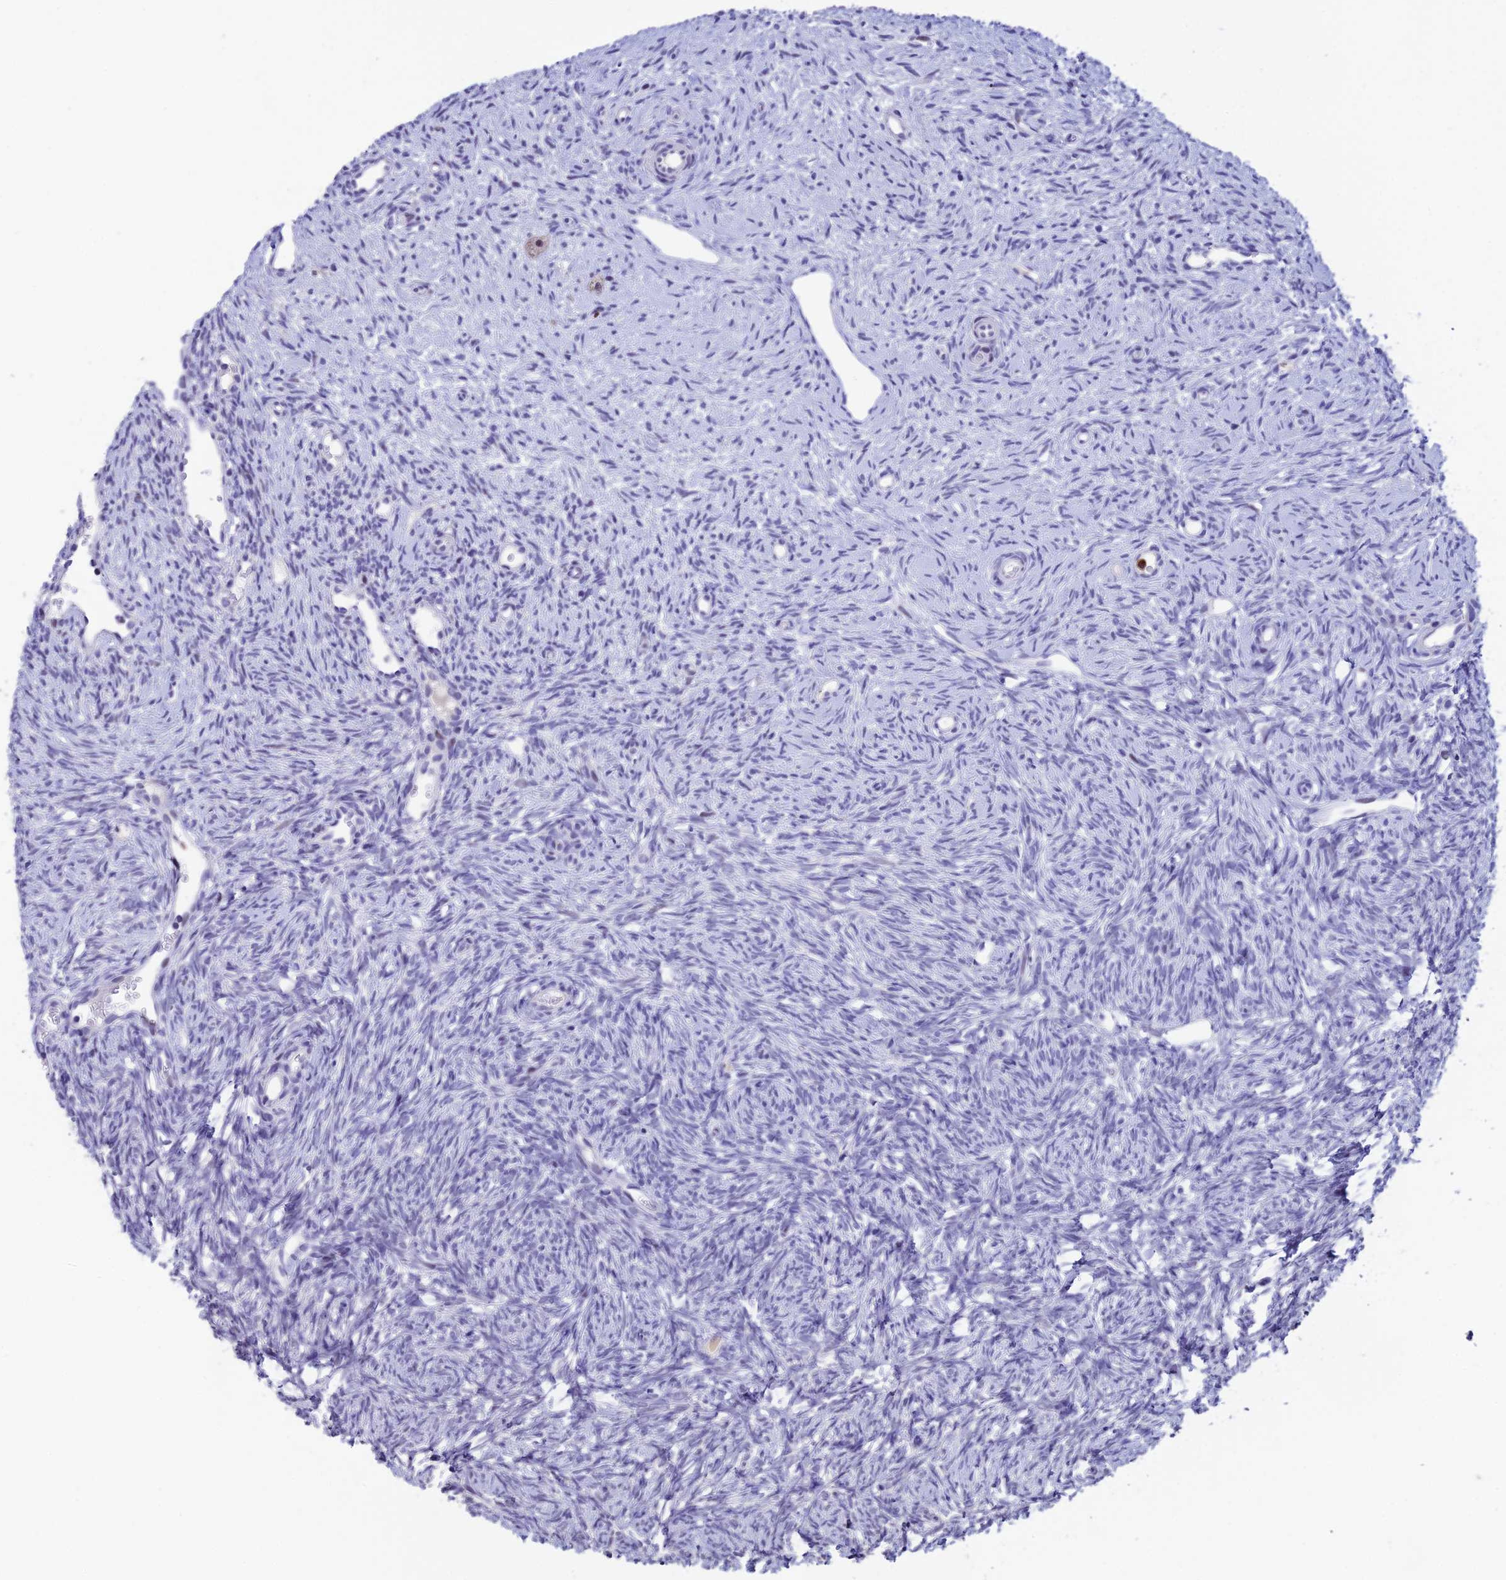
{"staining": {"intensity": "negative", "quantity": "none", "location": "none"}, "tissue": "ovary", "cell_type": "Follicle cells", "image_type": "normal", "snomed": [{"axis": "morphology", "description": "Normal tissue, NOS"}, {"axis": "topography", "description": "Ovary"}], "caption": "The histopathology image demonstrates no staining of follicle cells in unremarkable ovary. Nuclei are stained in blue.", "gene": "MFSD2B", "patient": {"sex": "female", "age": 51}}